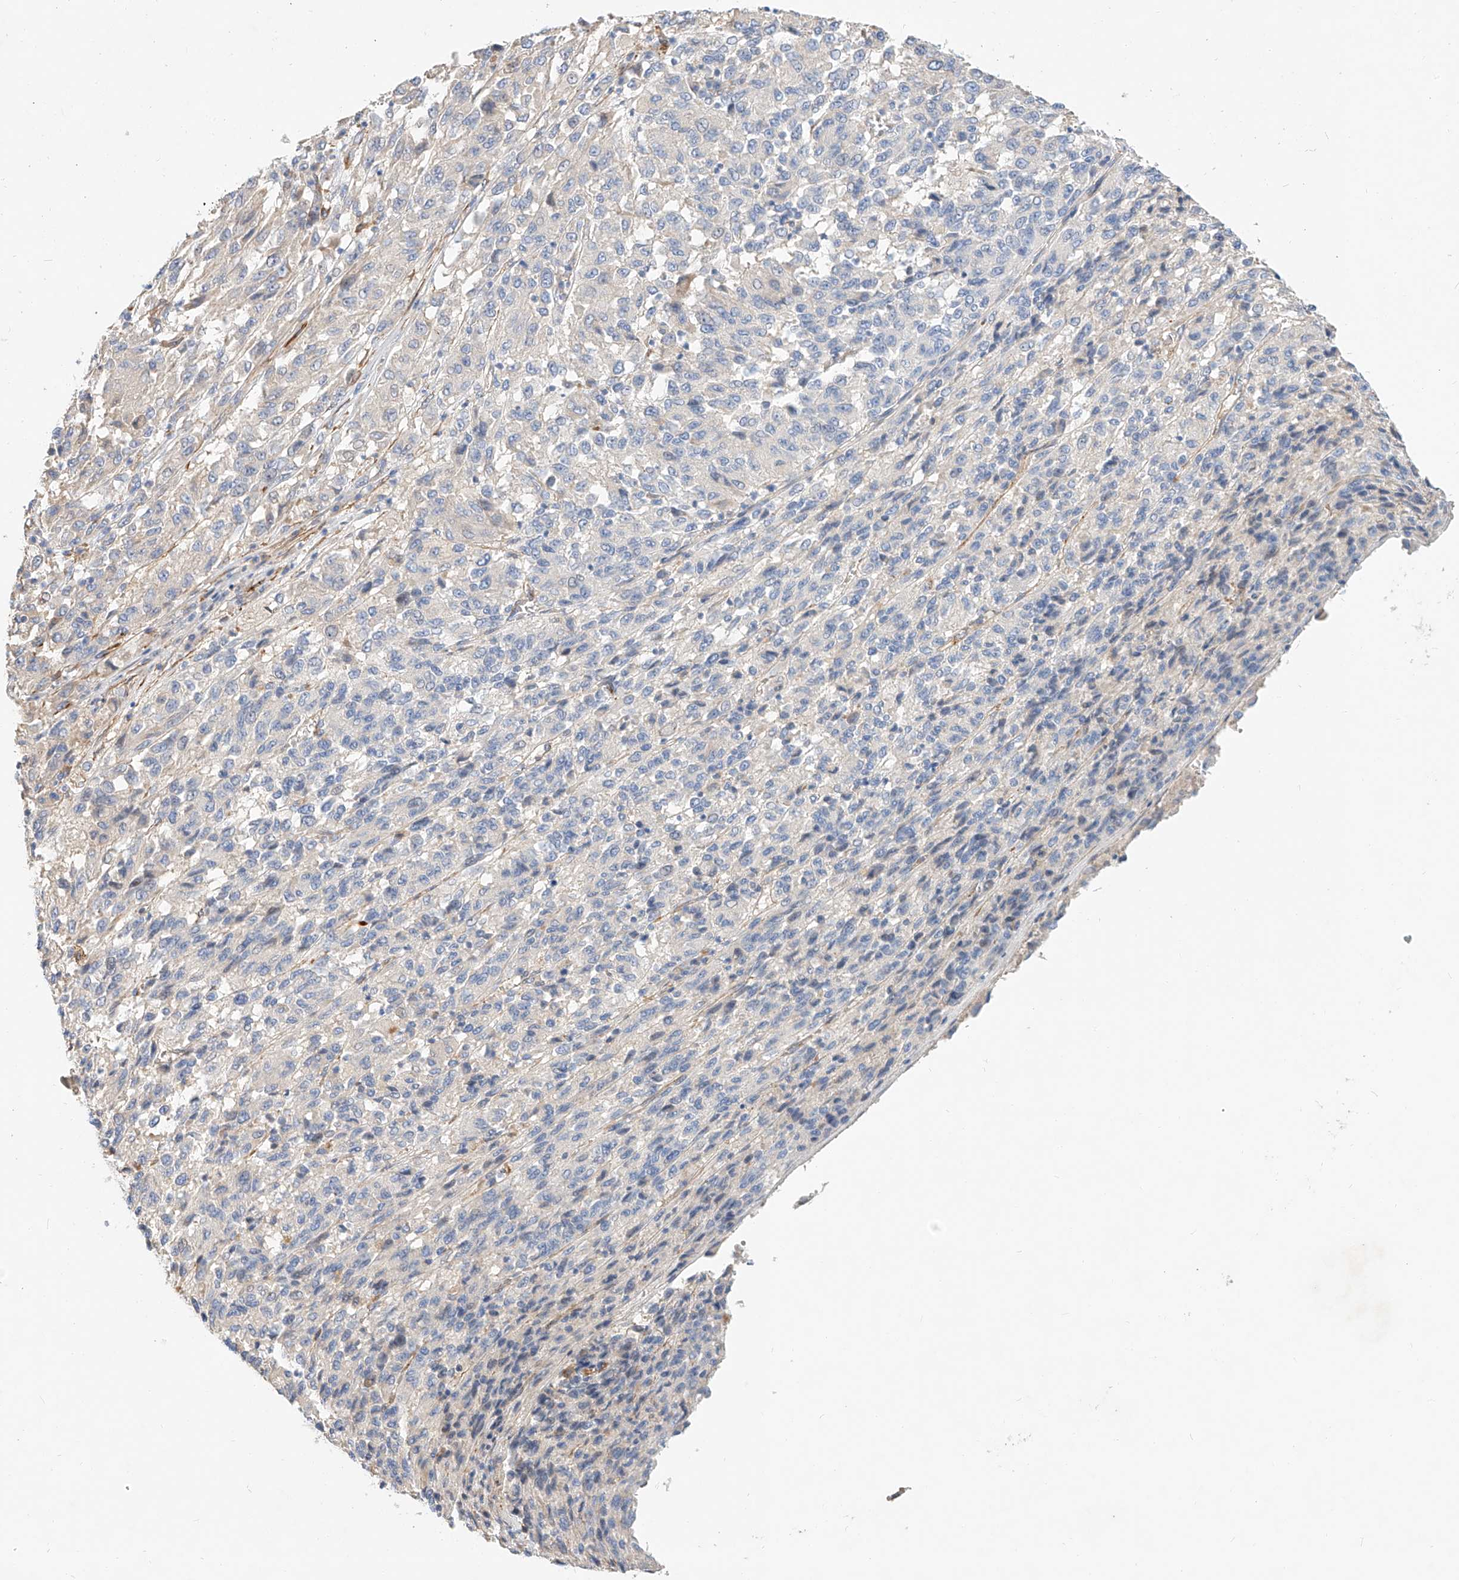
{"staining": {"intensity": "negative", "quantity": "none", "location": "none"}, "tissue": "melanoma", "cell_type": "Tumor cells", "image_type": "cancer", "snomed": [{"axis": "morphology", "description": "Malignant melanoma, Metastatic site"}, {"axis": "topography", "description": "Lung"}], "caption": "DAB immunohistochemical staining of melanoma exhibits no significant positivity in tumor cells.", "gene": "KCNH5", "patient": {"sex": "male", "age": 64}}